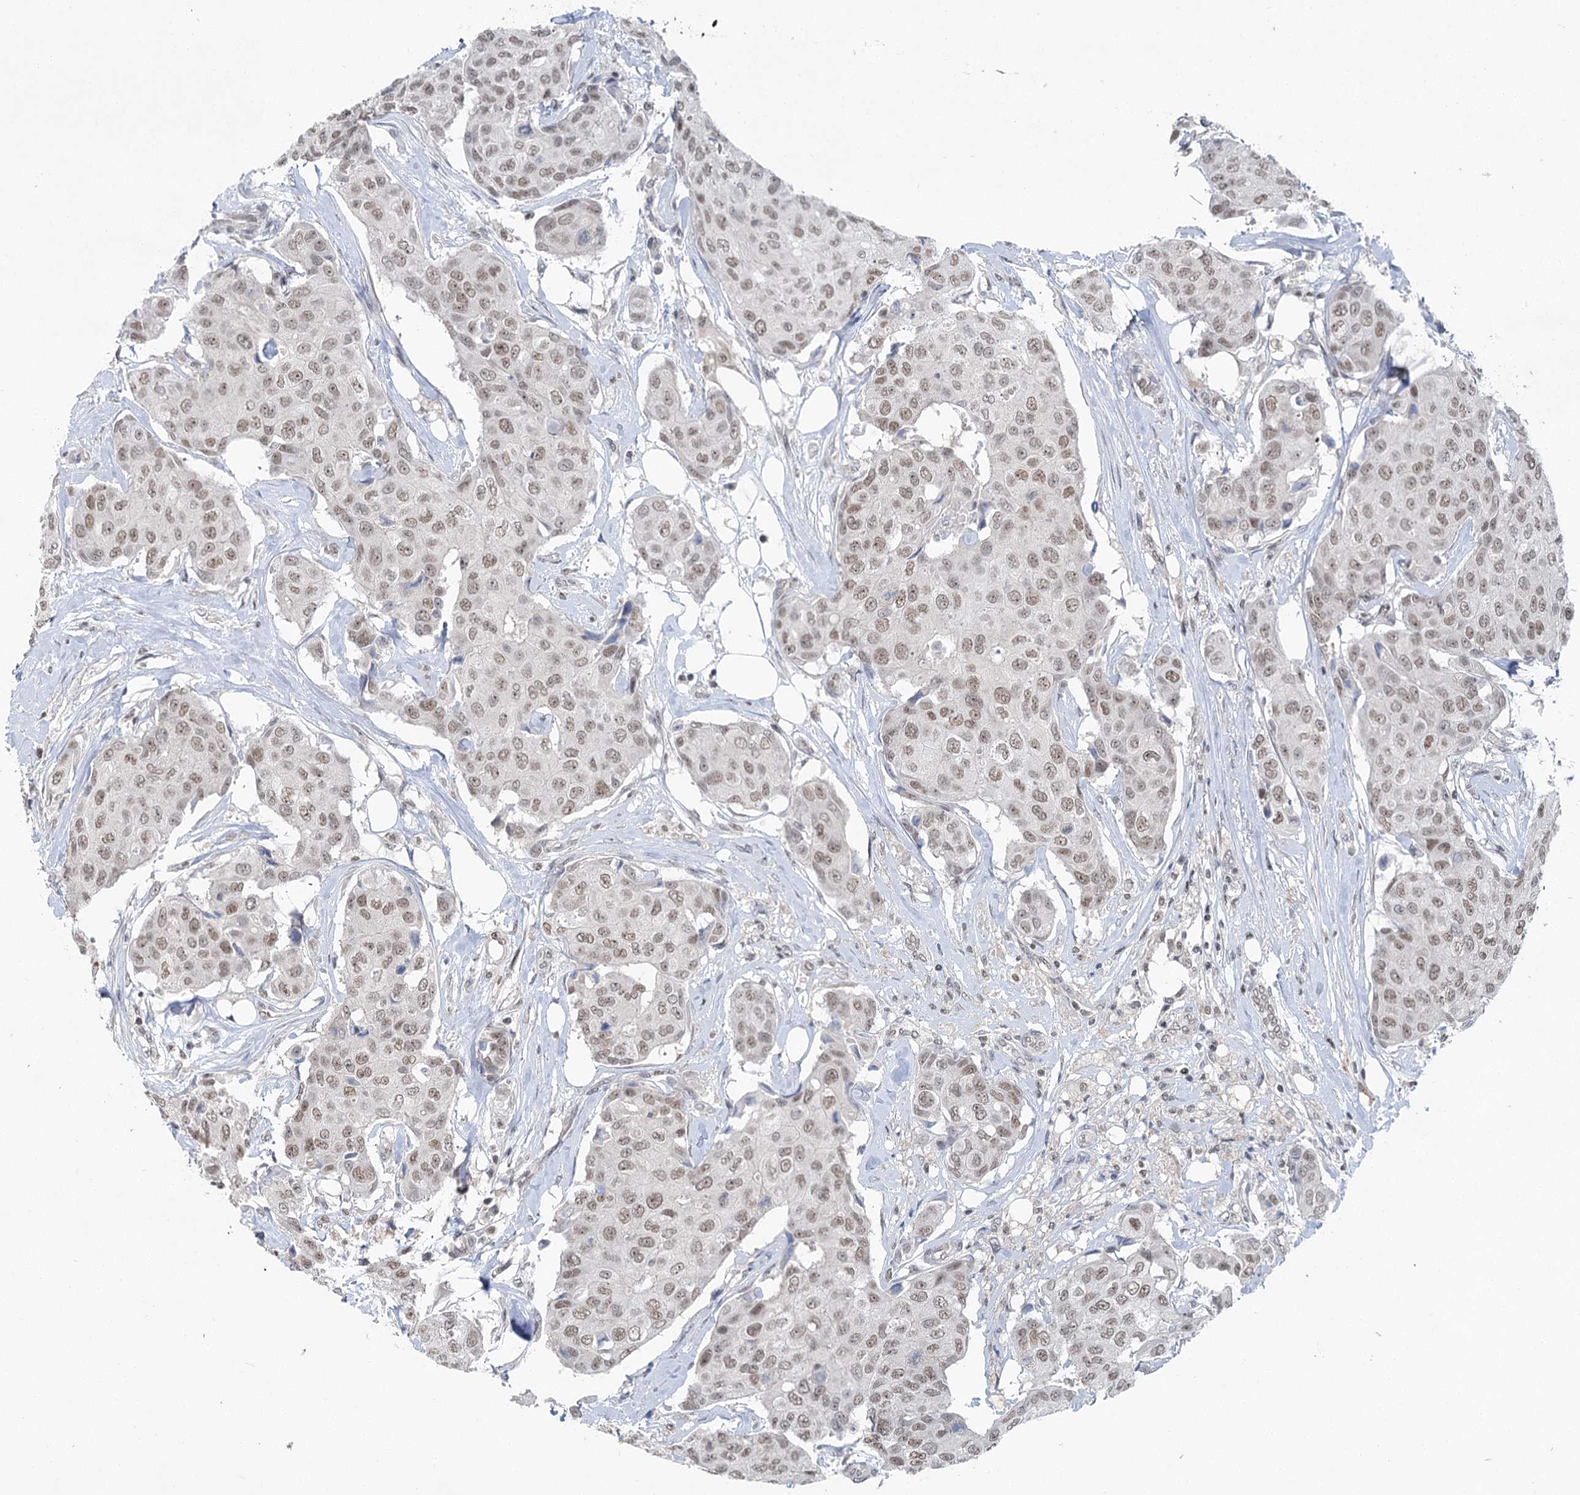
{"staining": {"intensity": "weak", "quantity": ">75%", "location": "nuclear"}, "tissue": "breast cancer", "cell_type": "Tumor cells", "image_type": "cancer", "snomed": [{"axis": "morphology", "description": "Duct carcinoma"}, {"axis": "topography", "description": "Breast"}], "caption": "A brown stain highlights weak nuclear expression of a protein in human breast cancer (invasive ductal carcinoma) tumor cells. The protein is stained brown, and the nuclei are stained in blue (DAB IHC with brightfield microscopy, high magnification).", "gene": "PDS5A", "patient": {"sex": "female", "age": 80}}